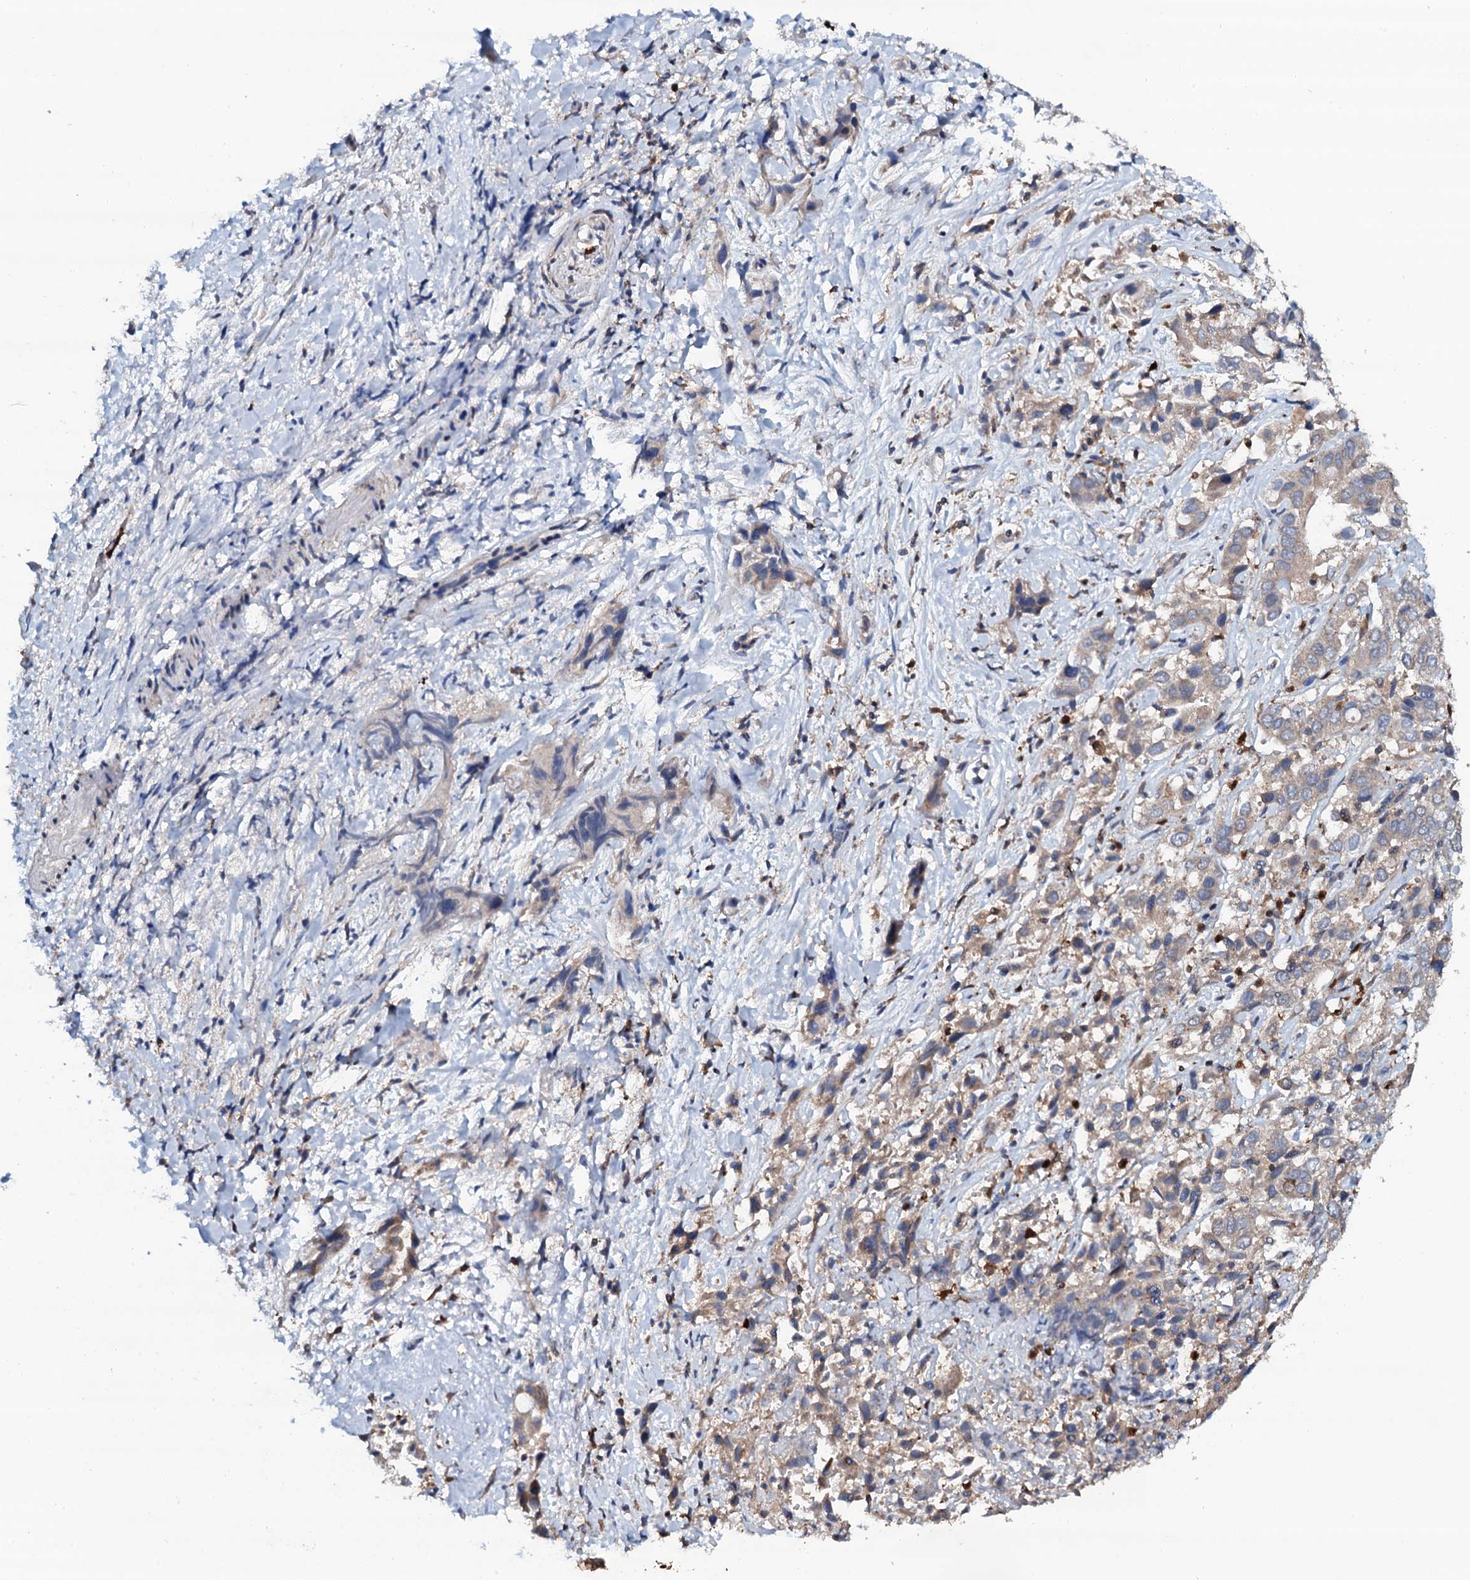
{"staining": {"intensity": "moderate", "quantity": "<25%", "location": "cytoplasmic/membranous"}, "tissue": "liver cancer", "cell_type": "Tumor cells", "image_type": "cancer", "snomed": [{"axis": "morphology", "description": "Cholangiocarcinoma"}, {"axis": "topography", "description": "Liver"}], "caption": "This image exhibits liver cholangiocarcinoma stained with immunohistochemistry to label a protein in brown. The cytoplasmic/membranous of tumor cells show moderate positivity for the protein. Nuclei are counter-stained blue.", "gene": "GRK2", "patient": {"sex": "female", "age": 52}}